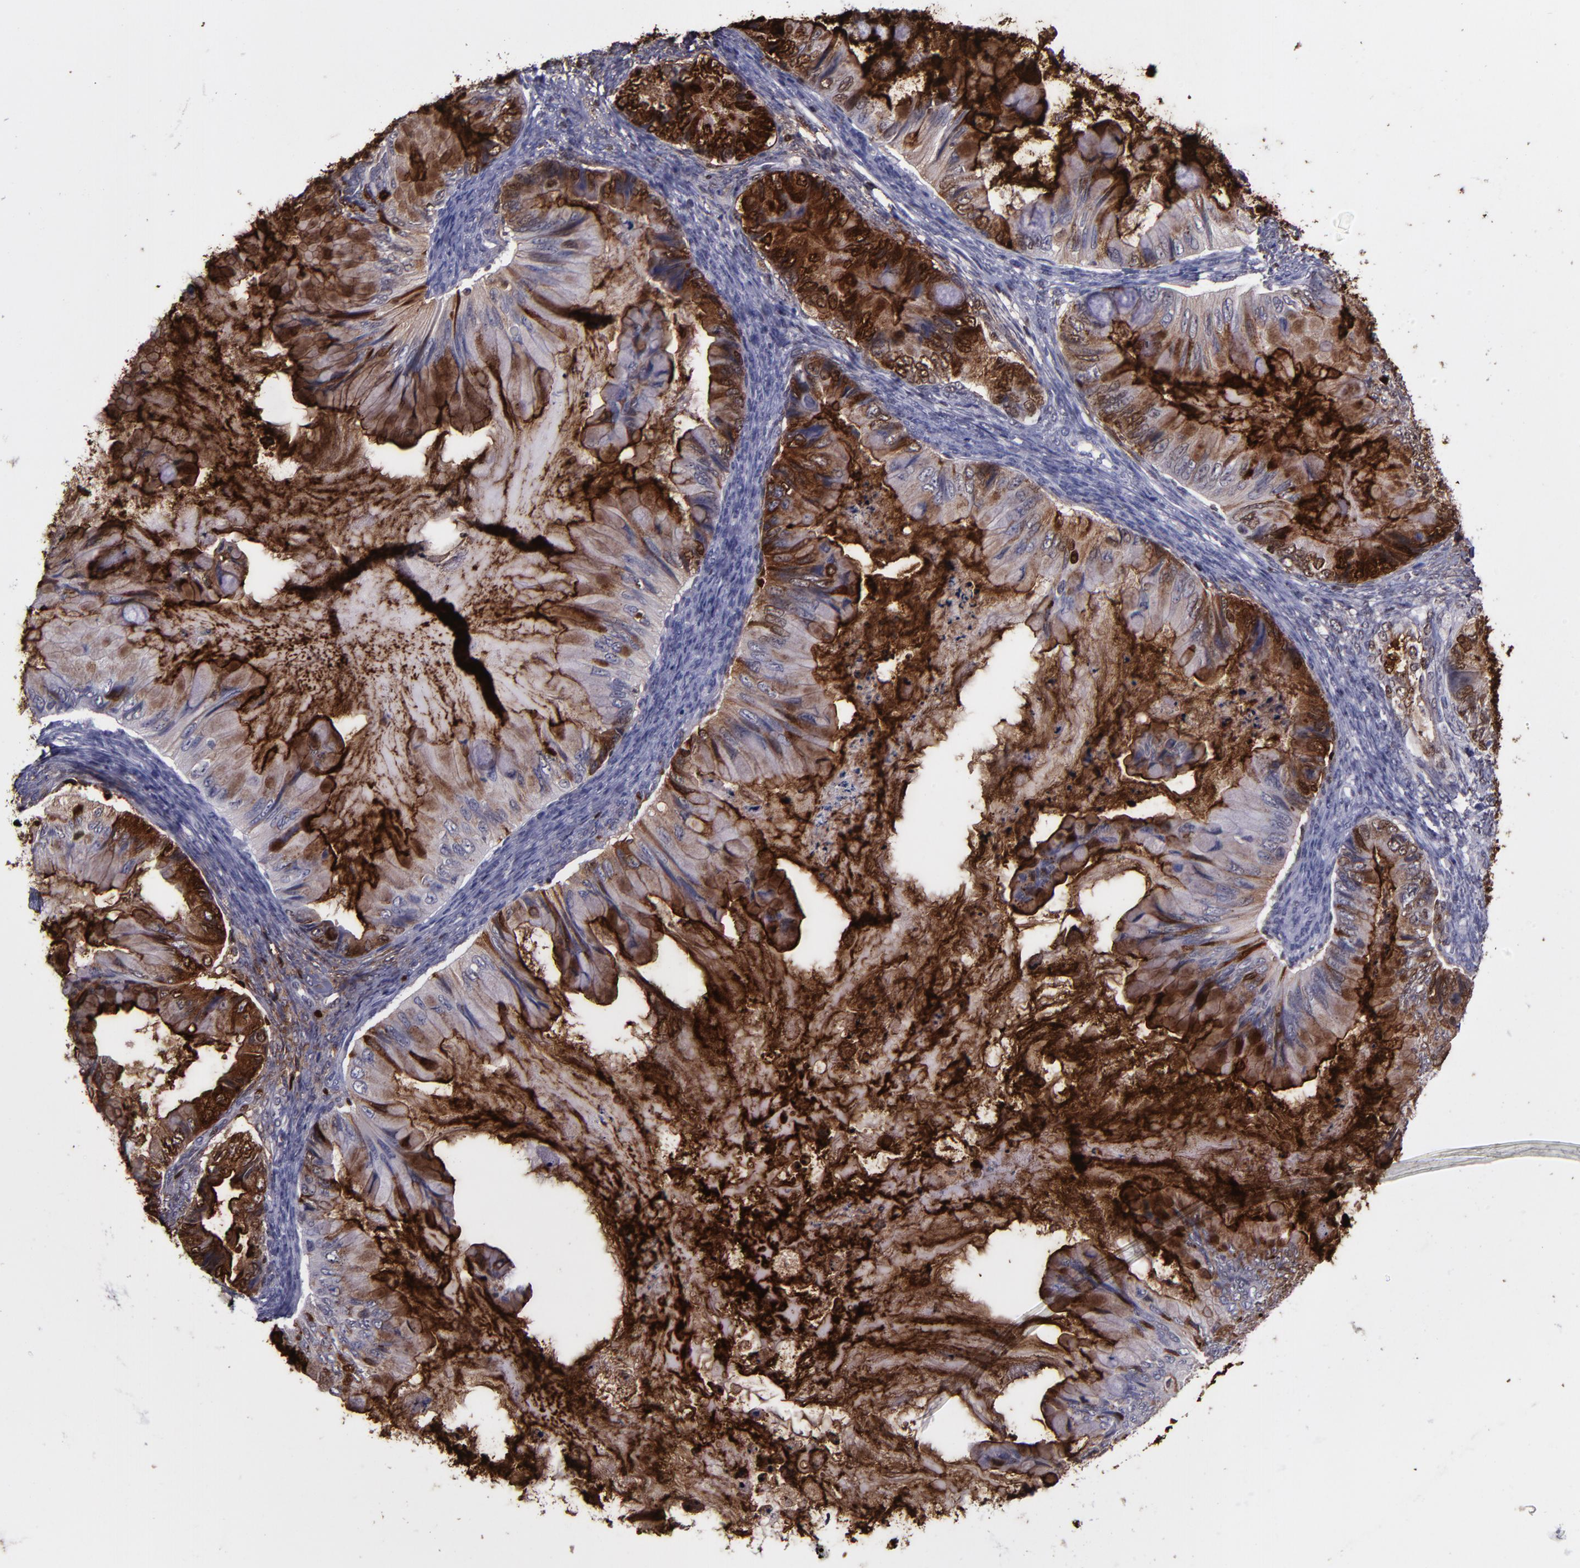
{"staining": {"intensity": "strong", "quantity": "25%-75%", "location": "cytoplasmic/membranous"}, "tissue": "ovarian cancer", "cell_type": "Tumor cells", "image_type": "cancer", "snomed": [{"axis": "morphology", "description": "Cystadenocarcinoma, mucinous, NOS"}, {"axis": "topography", "description": "Ovary"}], "caption": "A micrograph of mucinous cystadenocarcinoma (ovarian) stained for a protein demonstrates strong cytoplasmic/membranous brown staining in tumor cells. The staining was performed using DAB, with brown indicating positive protein expression. Nuclei are stained blue with hematoxylin.", "gene": "MFGE8", "patient": {"sex": "female", "age": 36}}